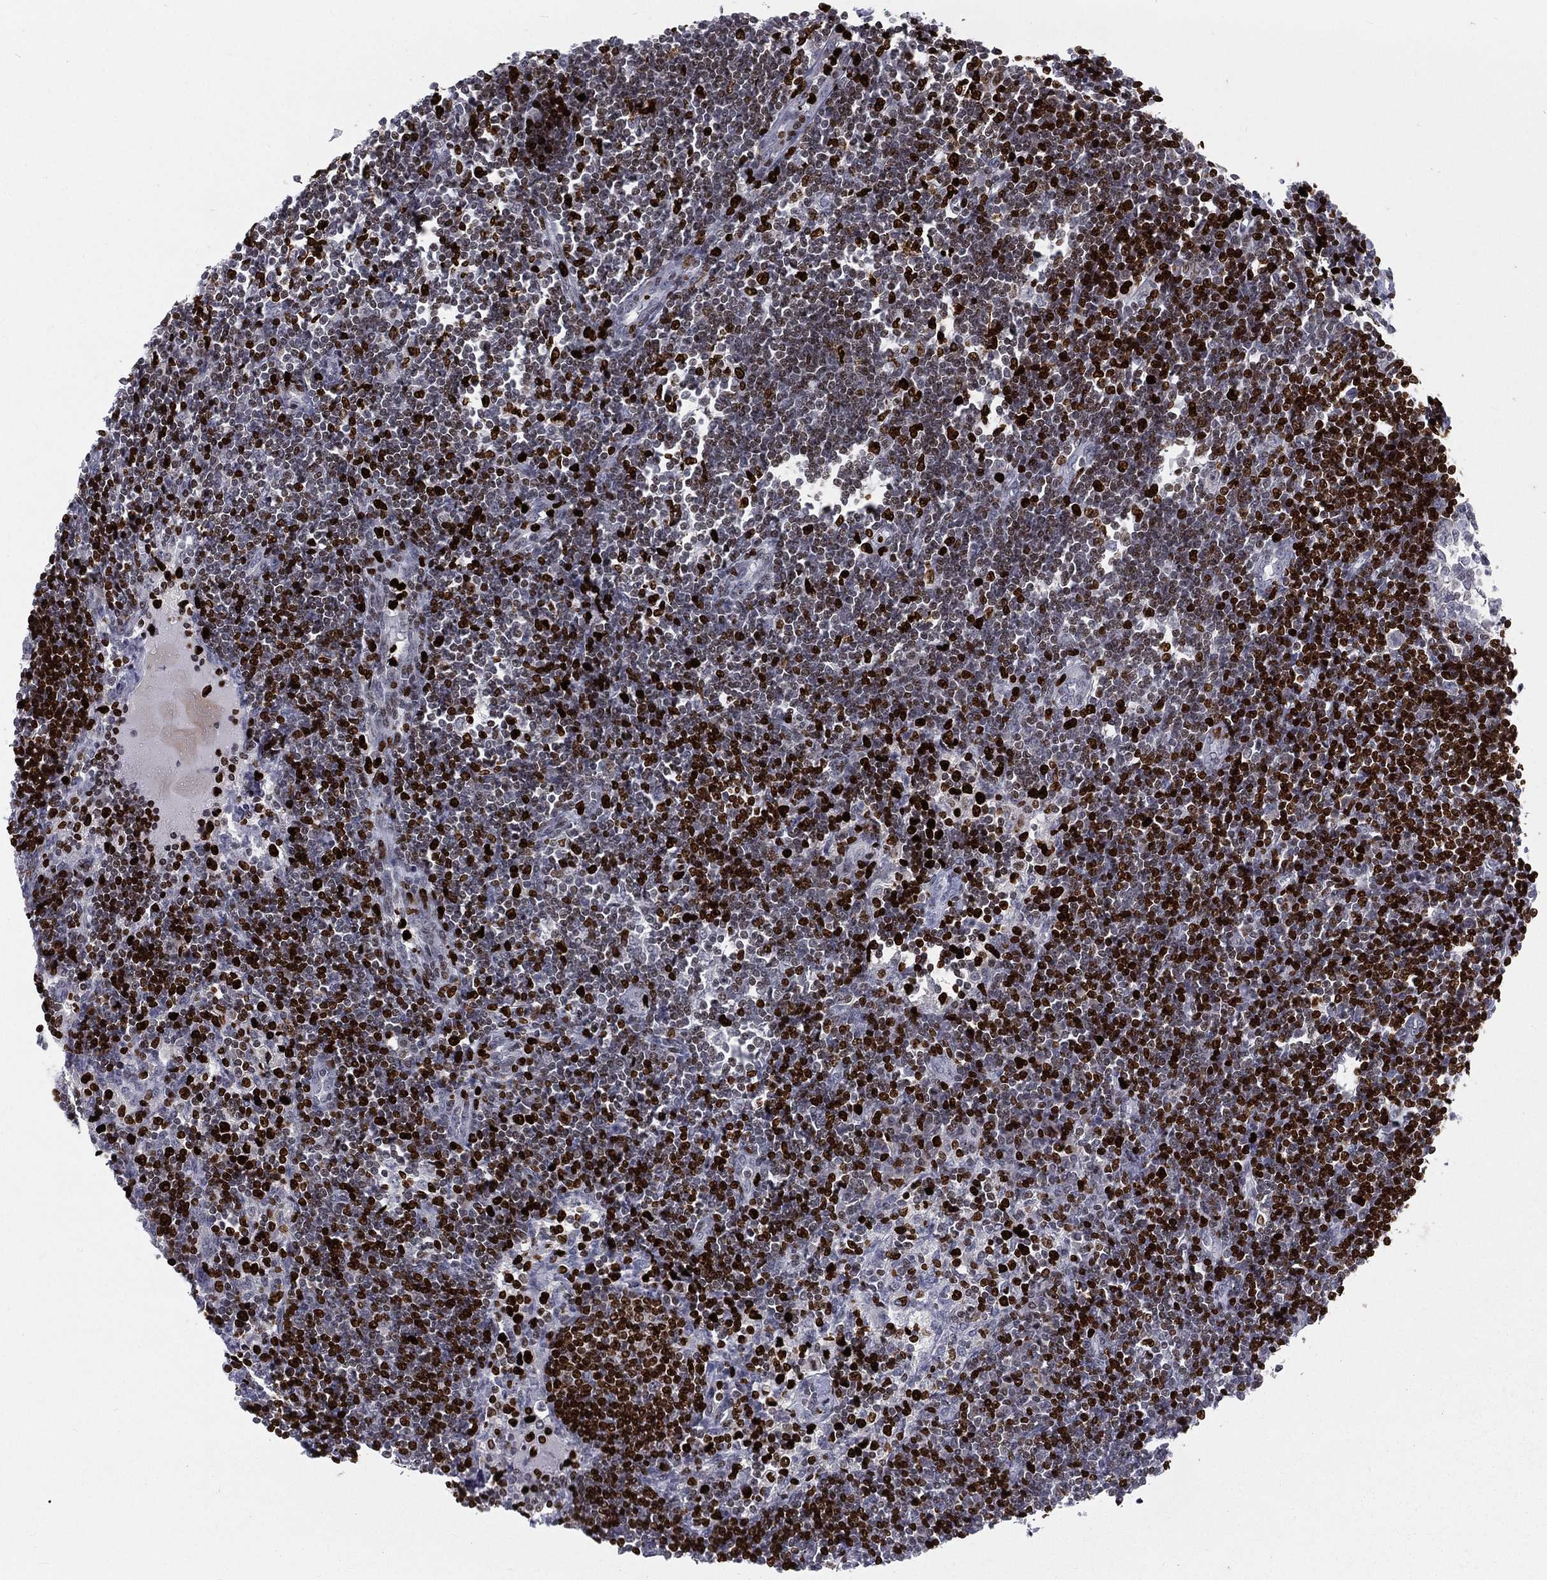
{"staining": {"intensity": "strong", "quantity": ">75%", "location": "nuclear"}, "tissue": "lymph node", "cell_type": "Germinal center cells", "image_type": "normal", "snomed": [{"axis": "morphology", "description": "Normal tissue, NOS"}, {"axis": "morphology", "description": "Adenocarcinoma, NOS"}, {"axis": "topography", "description": "Lymph node"}, {"axis": "topography", "description": "Pancreas"}], "caption": "This image reveals benign lymph node stained with immunohistochemistry to label a protein in brown. The nuclear of germinal center cells show strong positivity for the protein. Nuclei are counter-stained blue.", "gene": "MNDA", "patient": {"sex": "female", "age": 58}}